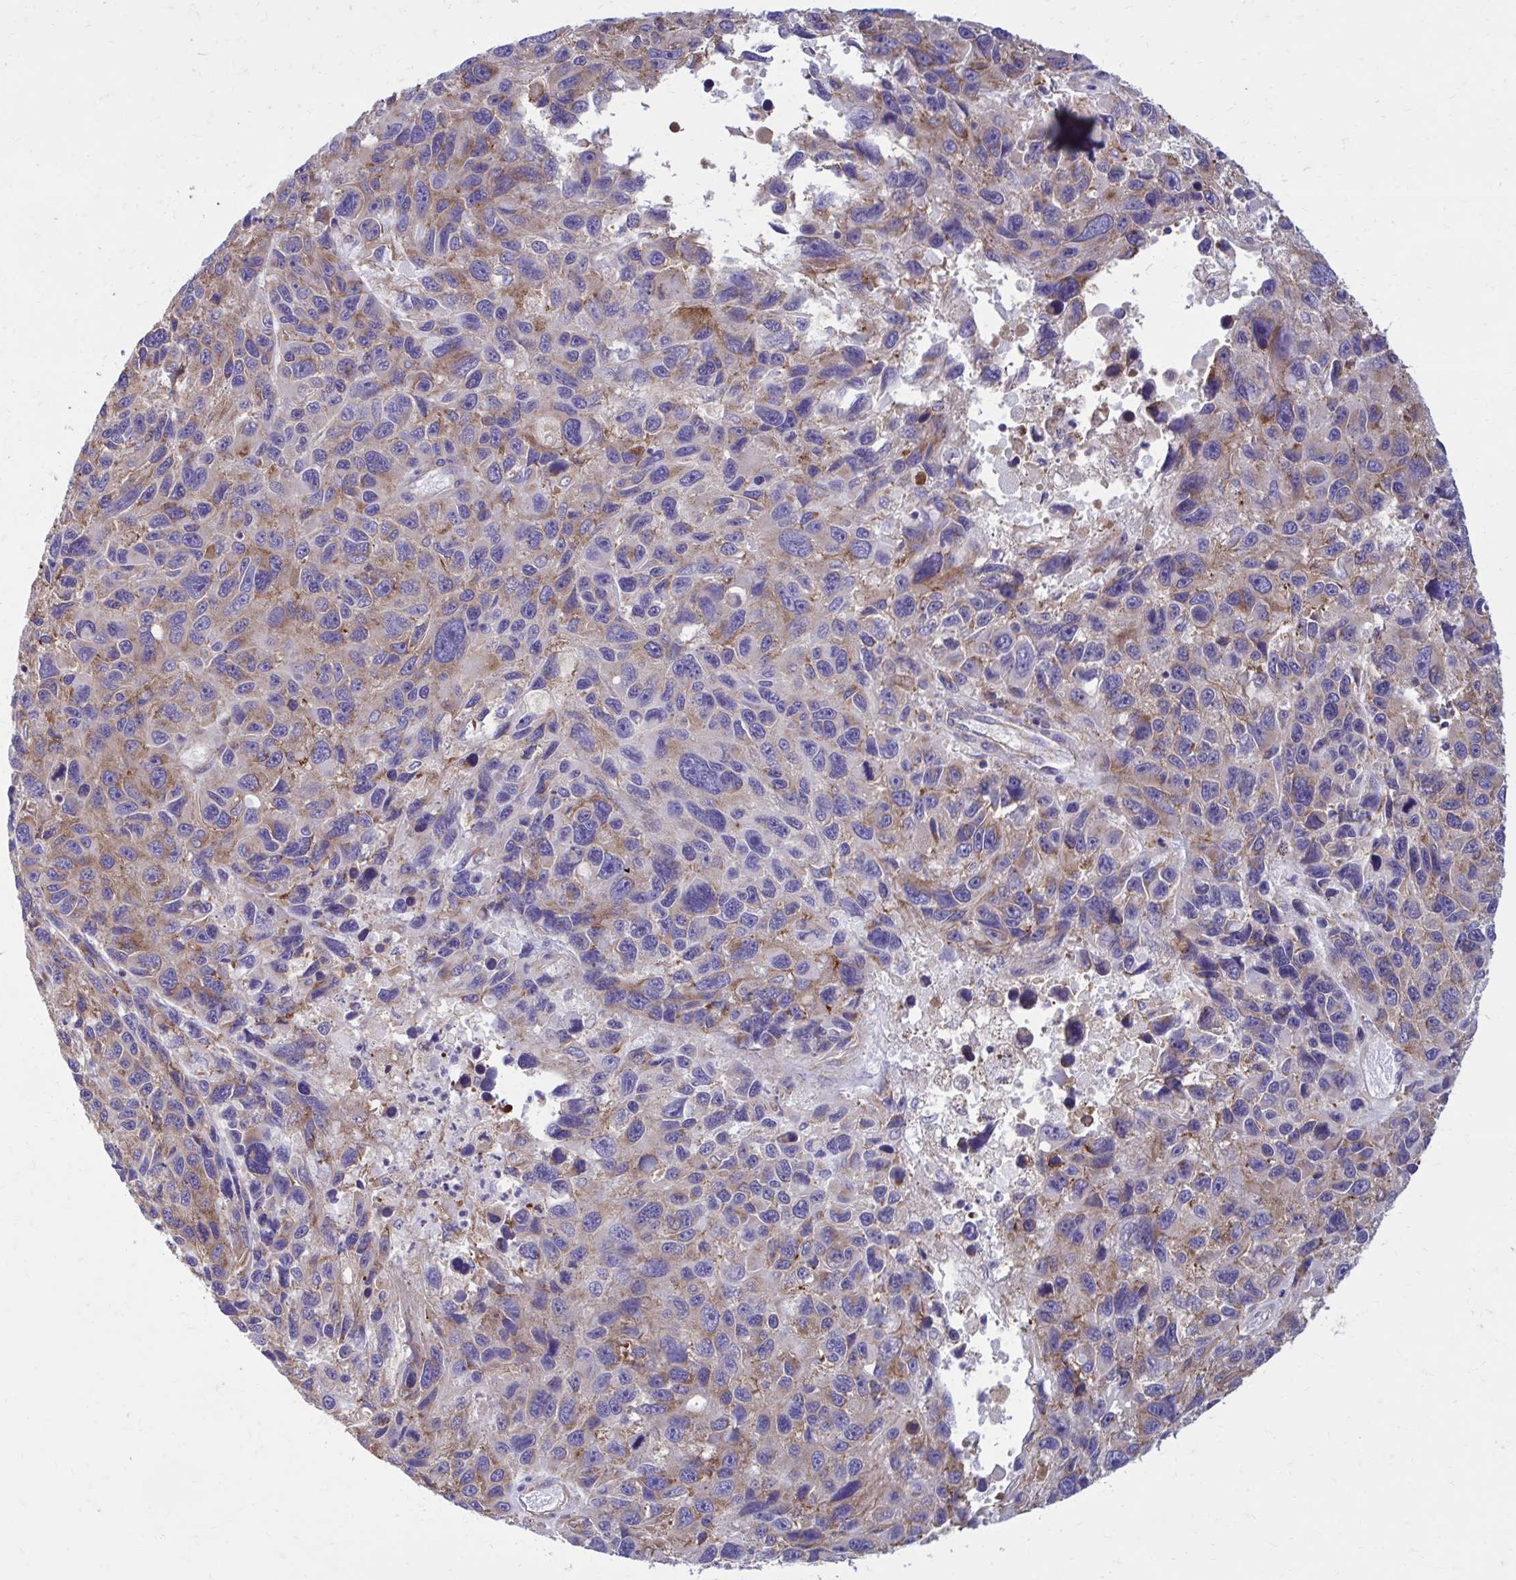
{"staining": {"intensity": "weak", "quantity": "25%-75%", "location": "cytoplasmic/membranous"}, "tissue": "melanoma", "cell_type": "Tumor cells", "image_type": "cancer", "snomed": [{"axis": "morphology", "description": "Malignant melanoma, NOS"}, {"axis": "topography", "description": "Skin"}], "caption": "Immunohistochemistry photomicrograph of neoplastic tissue: human malignant melanoma stained using IHC displays low levels of weak protein expression localized specifically in the cytoplasmic/membranous of tumor cells, appearing as a cytoplasmic/membranous brown color.", "gene": "CLTA", "patient": {"sex": "male", "age": 53}}